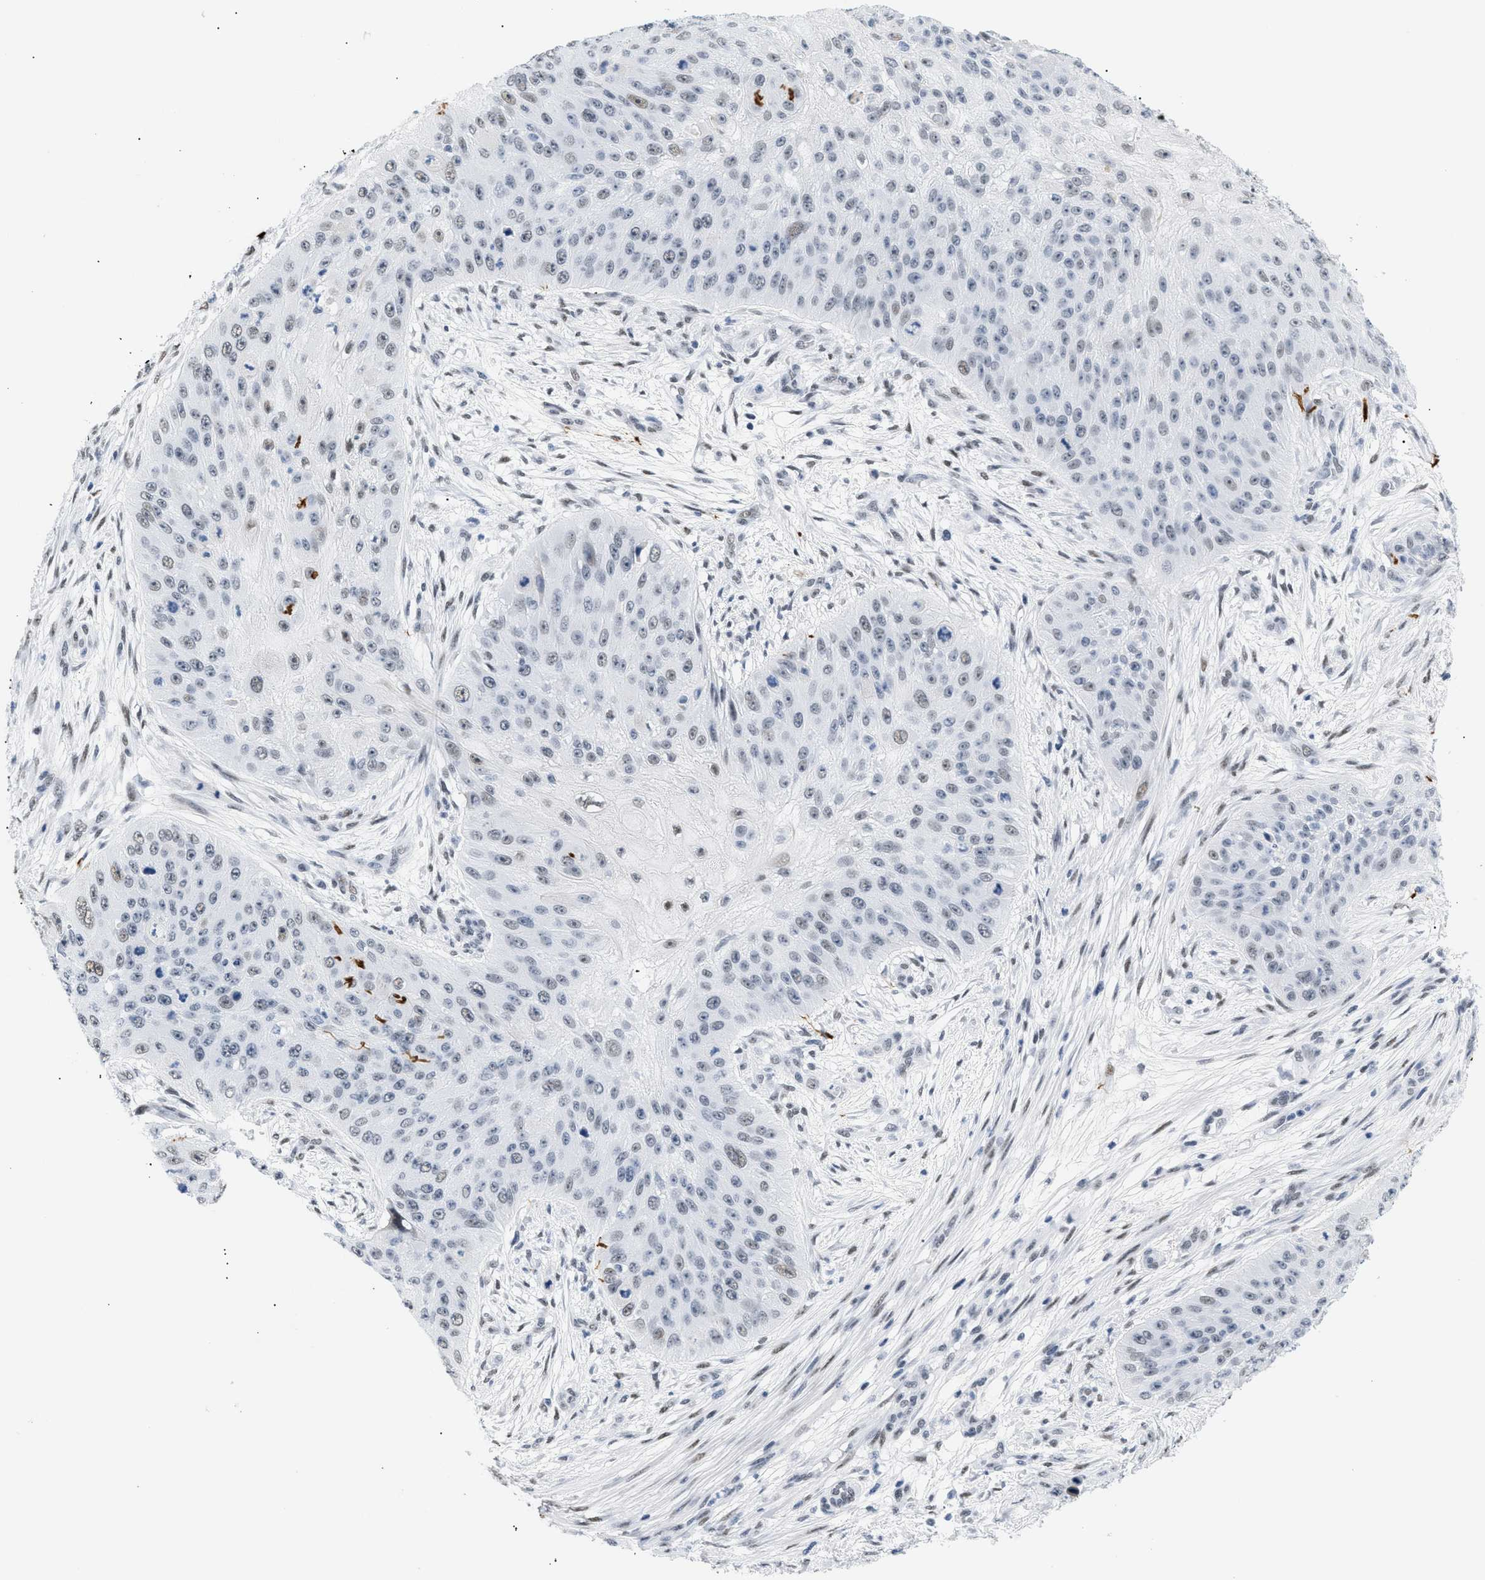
{"staining": {"intensity": "weak", "quantity": "<25%", "location": "nuclear"}, "tissue": "skin cancer", "cell_type": "Tumor cells", "image_type": "cancer", "snomed": [{"axis": "morphology", "description": "Squamous cell carcinoma, NOS"}, {"axis": "topography", "description": "Skin"}], "caption": "Immunohistochemical staining of human squamous cell carcinoma (skin) shows no significant positivity in tumor cells.", "gene": "ELN", "patient": {"sex": "female", "age": 80}}